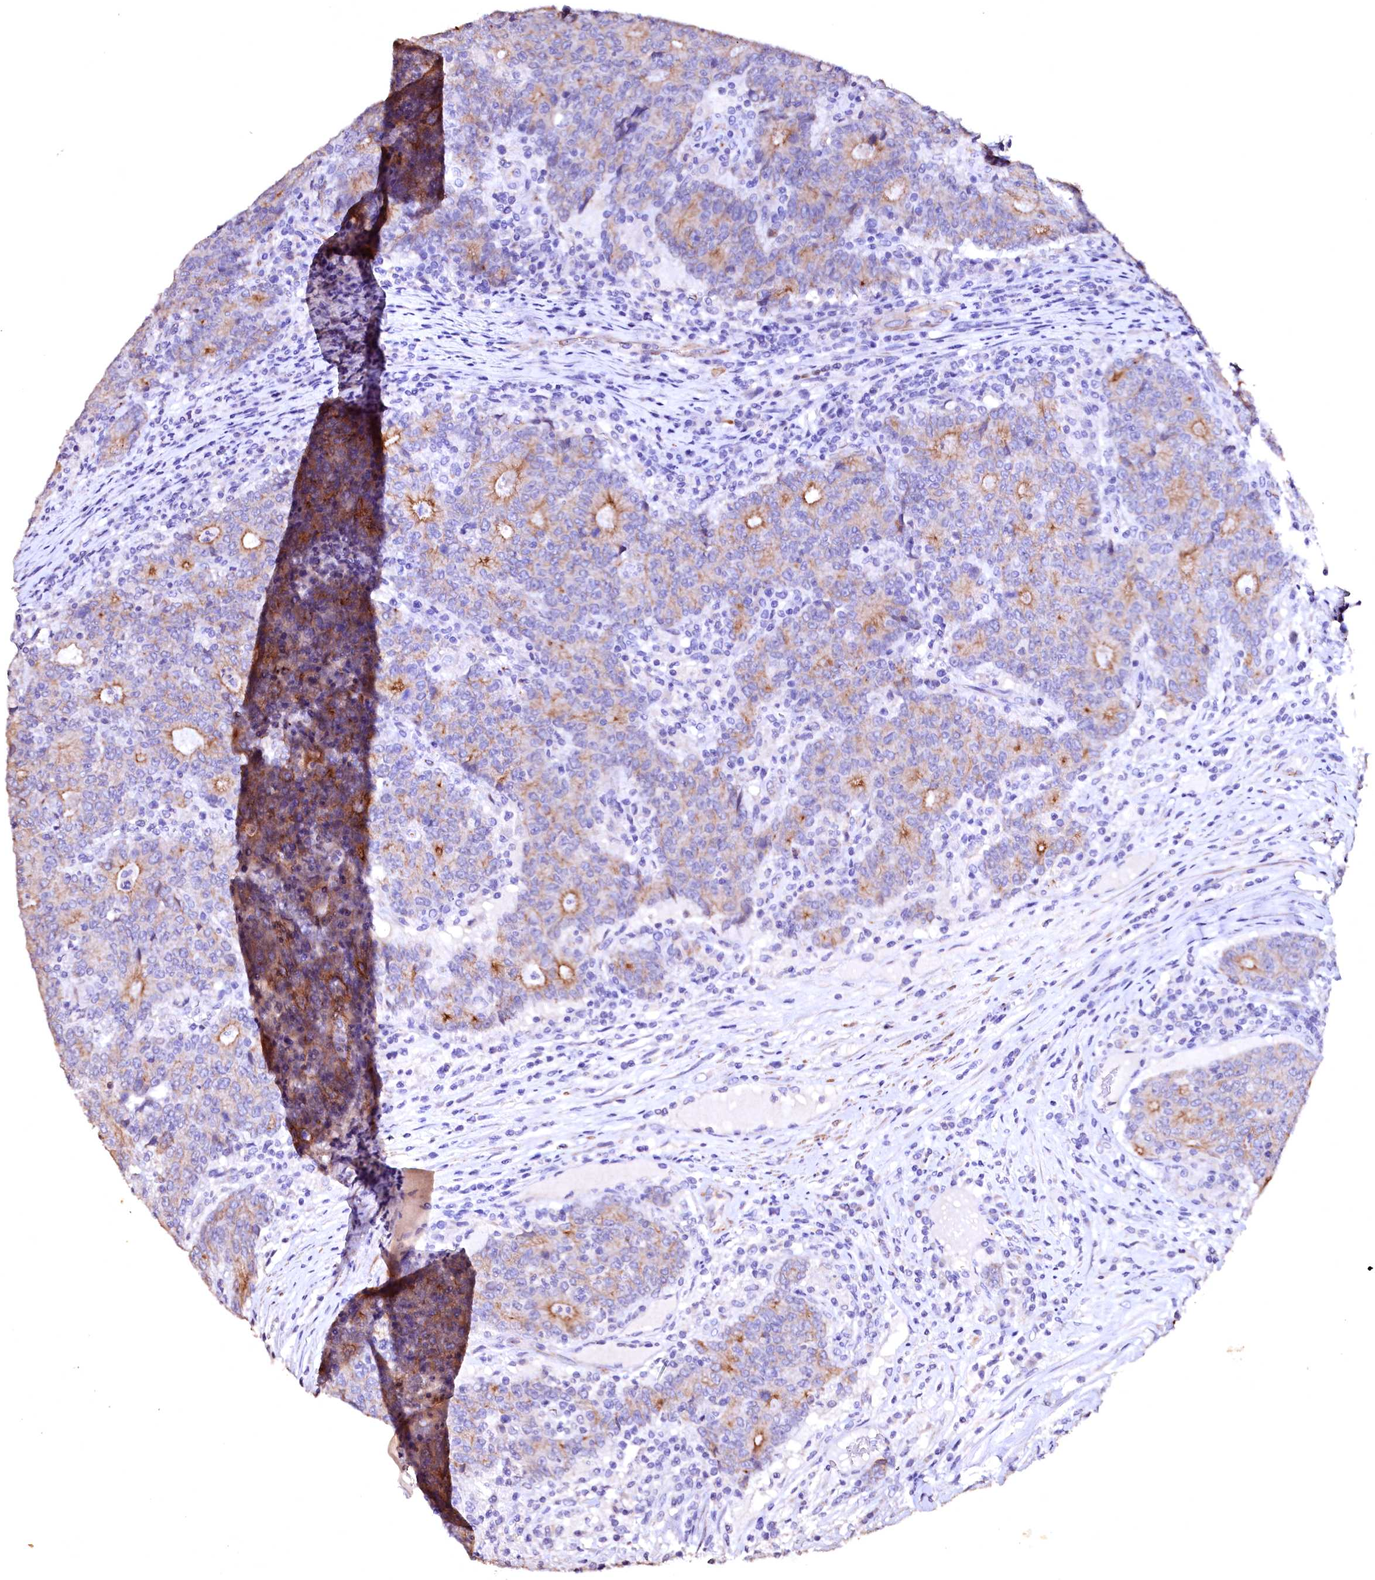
{"staining": {"intensity": "moderate", "quantity": "<25%", "location": "cytoplasmic/membranous"}, "tissue": "colorectal cancer", "cell_type": "Tumor cells", "image_type": "cancer", "snomed": [{"axis": "morphology", "description": "Adenocarcinoma, NOS"}, {"axis": "topography", "description": "Colon"}], "caption": "This histopathology image shows IHC staining of colorectal cancer, with low moderate cytoplasmic/membranous expression in about <25% of tumor cells.", "gene": "VPS36", "patient": {"sex": "female", "age": 75}}